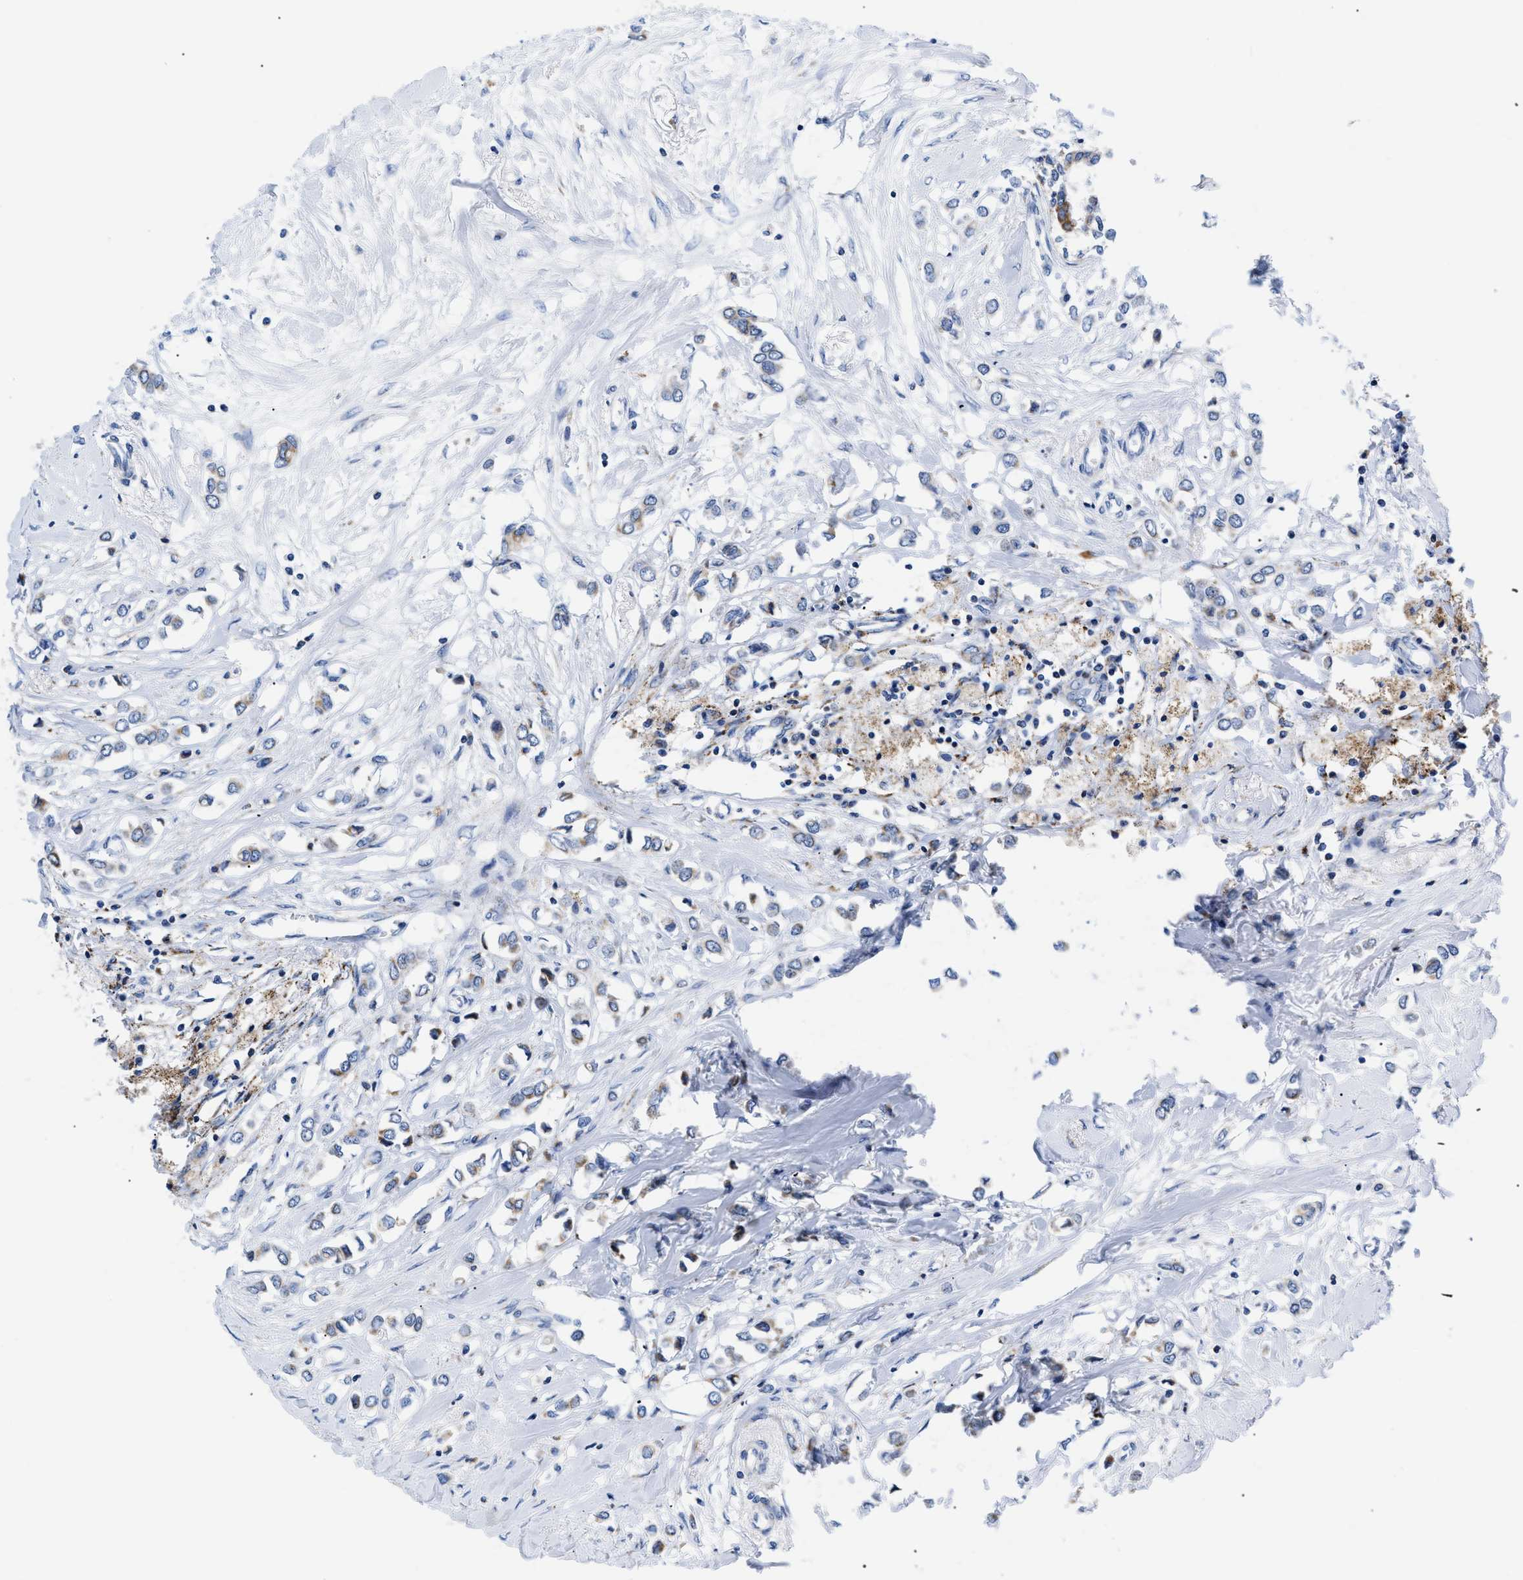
{"staining": {"intensity": "weak", "quantity": "<25%", "location": "cytoplasmic/membranous"}, "tissue": "breast cancer", "cell_type": "Tumor cells", "image_type": "cancer", "snomed": [{"axis": "morphology", "description": "Lobular carcinoma"}, {"axis": "topography", "description": "Breast"}], "caption": "Micrograph shows no significant protein expression in tumor cells of breast cancer.", "gene": "GPR149", "patient": {"sex": "female", "age": 51}}